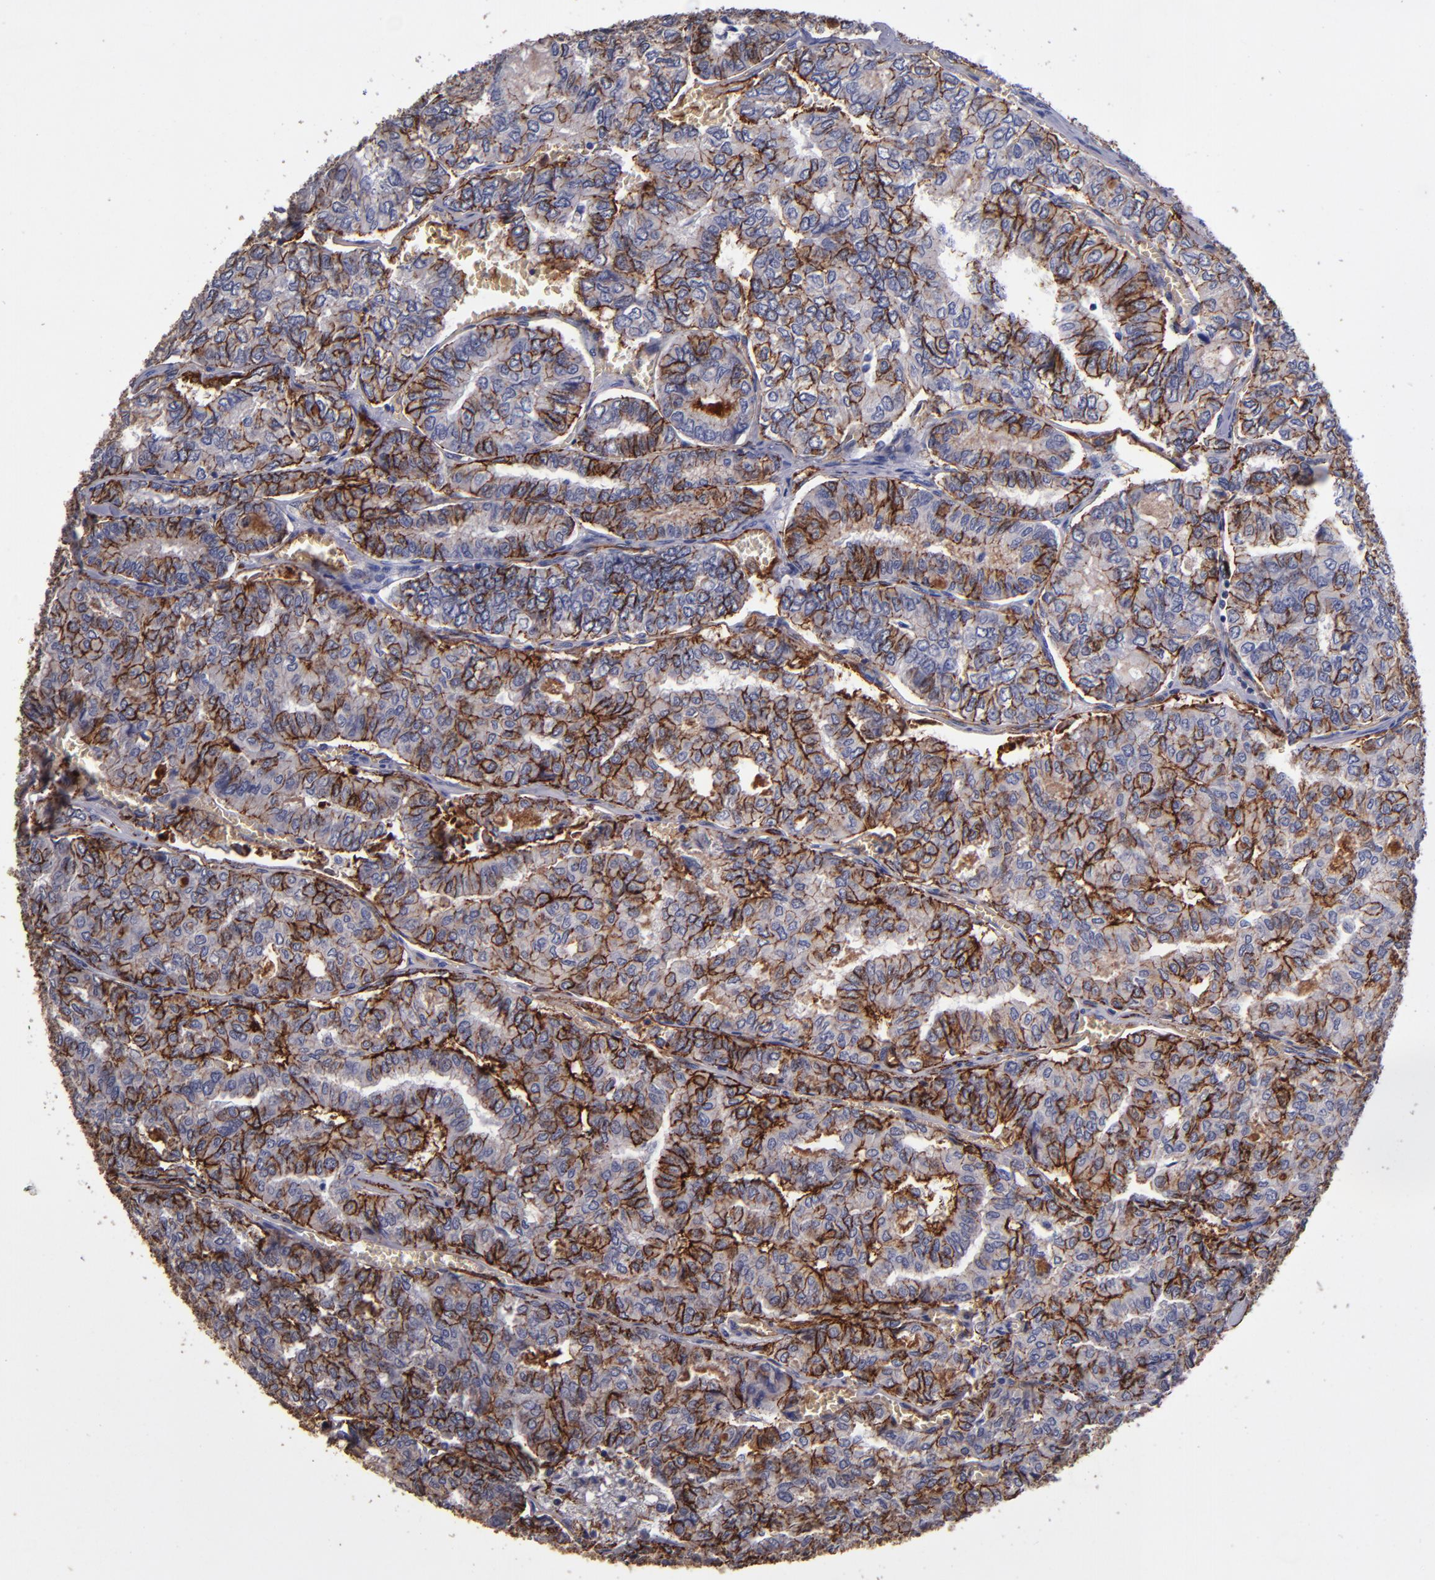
{"staining": {"intensity": "strong", "quantity": ">75%", "location": "cytoplasmic/membranous"}, "tissue": "thyroid cancer", "cell_type": "Tumor cells", "image_type": "cancer", "snomed": [{"axis": "morphology", "description": "Papillary adenocarcinoma, NOS"}, {"axis": "topography", "description": "Thyroid gland"}], "caption": "This is an image of immunohistochemistry (IHC) staining of thyroid cancer (papillary adenocarcinoma), which shows strong expression in the cytoplasmic/membranous of tumor cells.", "gene": "CLDN5", "patient": {"sex": "female", "age": 35}}